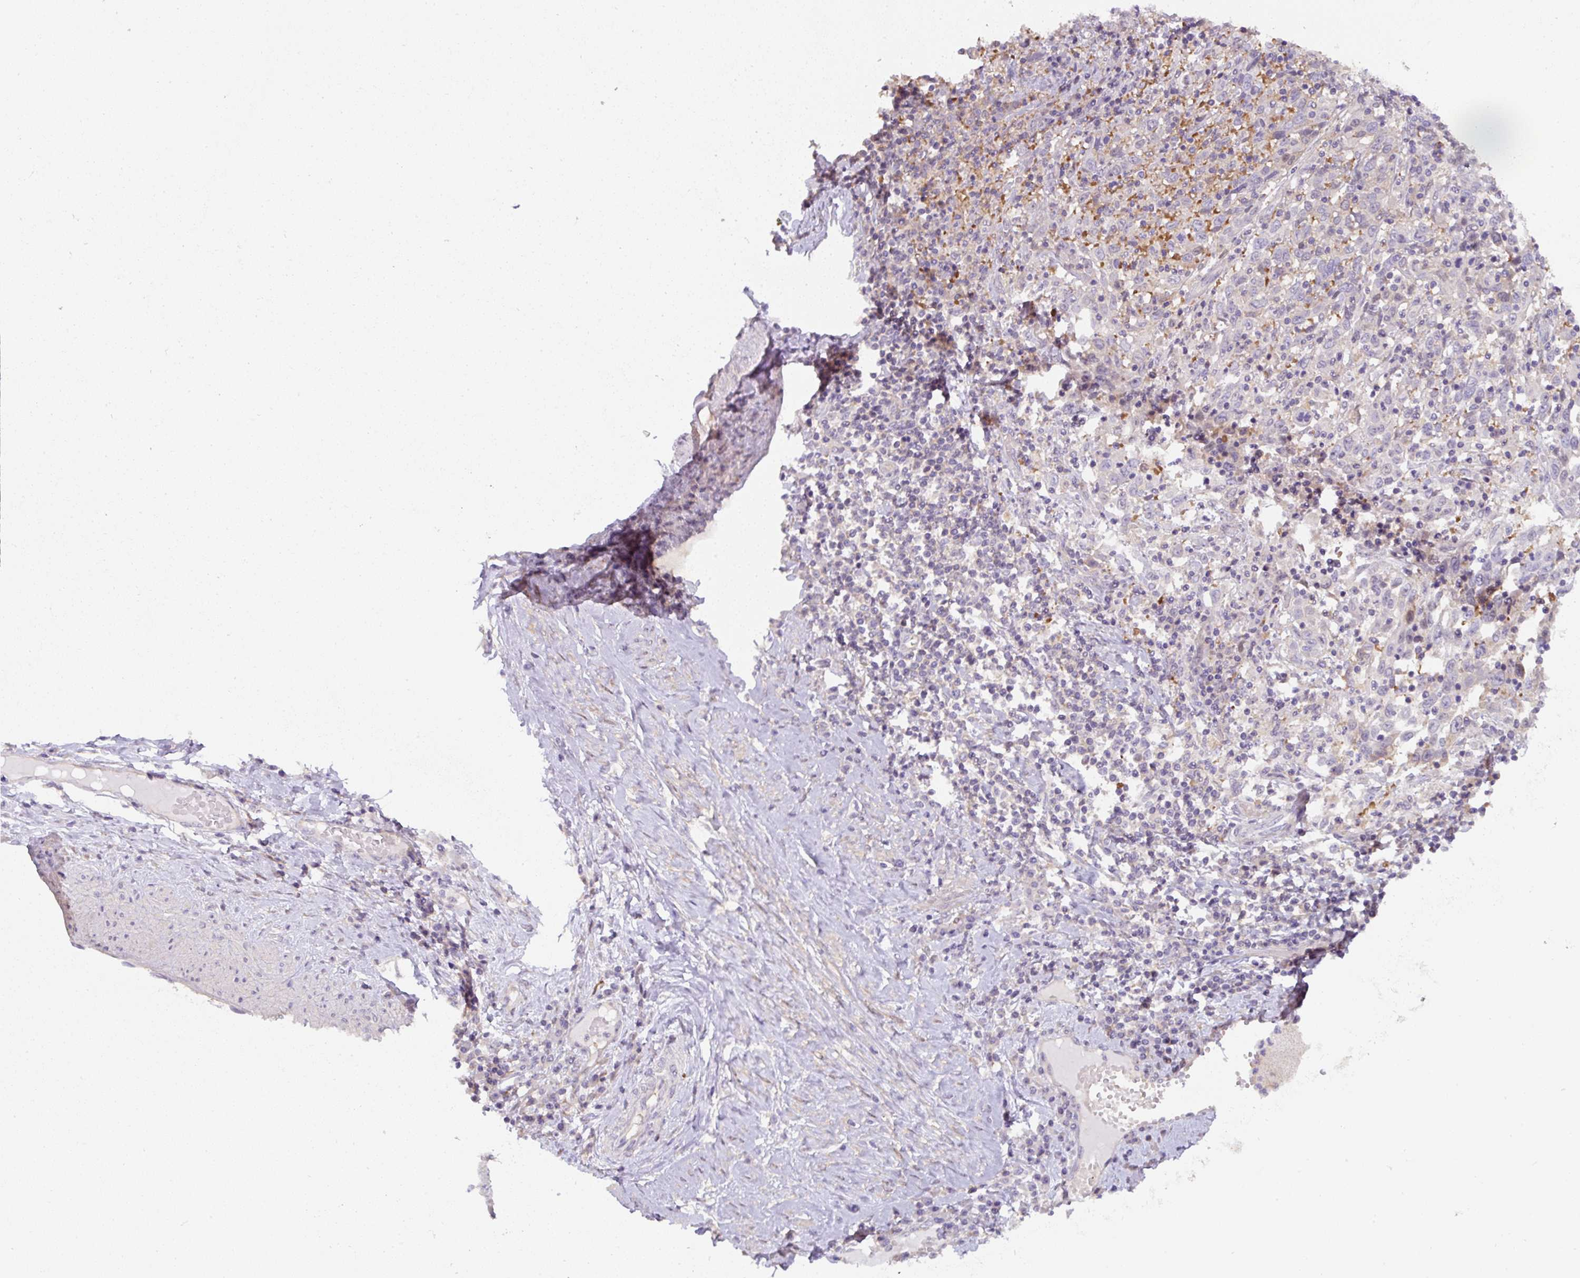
{"staining": {"intensity": "negative", "quantity": "none", "location": "none"}, "tissue": "cervical cancer", "cell_type": "Tumor cells", "image_type": "cancer", "snomed": [{"axis": "morphology", "description": "Squamous cell carcinoma, NOS"}, {"axis": "topography", "description": "Cervix"}], "caption": "This is an immunohistochemistry (IHC) photomicrograph of human cervical cancer. There is no positivity in tumor cells.", "gene": "ST13", "patient": {"sex": "female", "age": 46}}